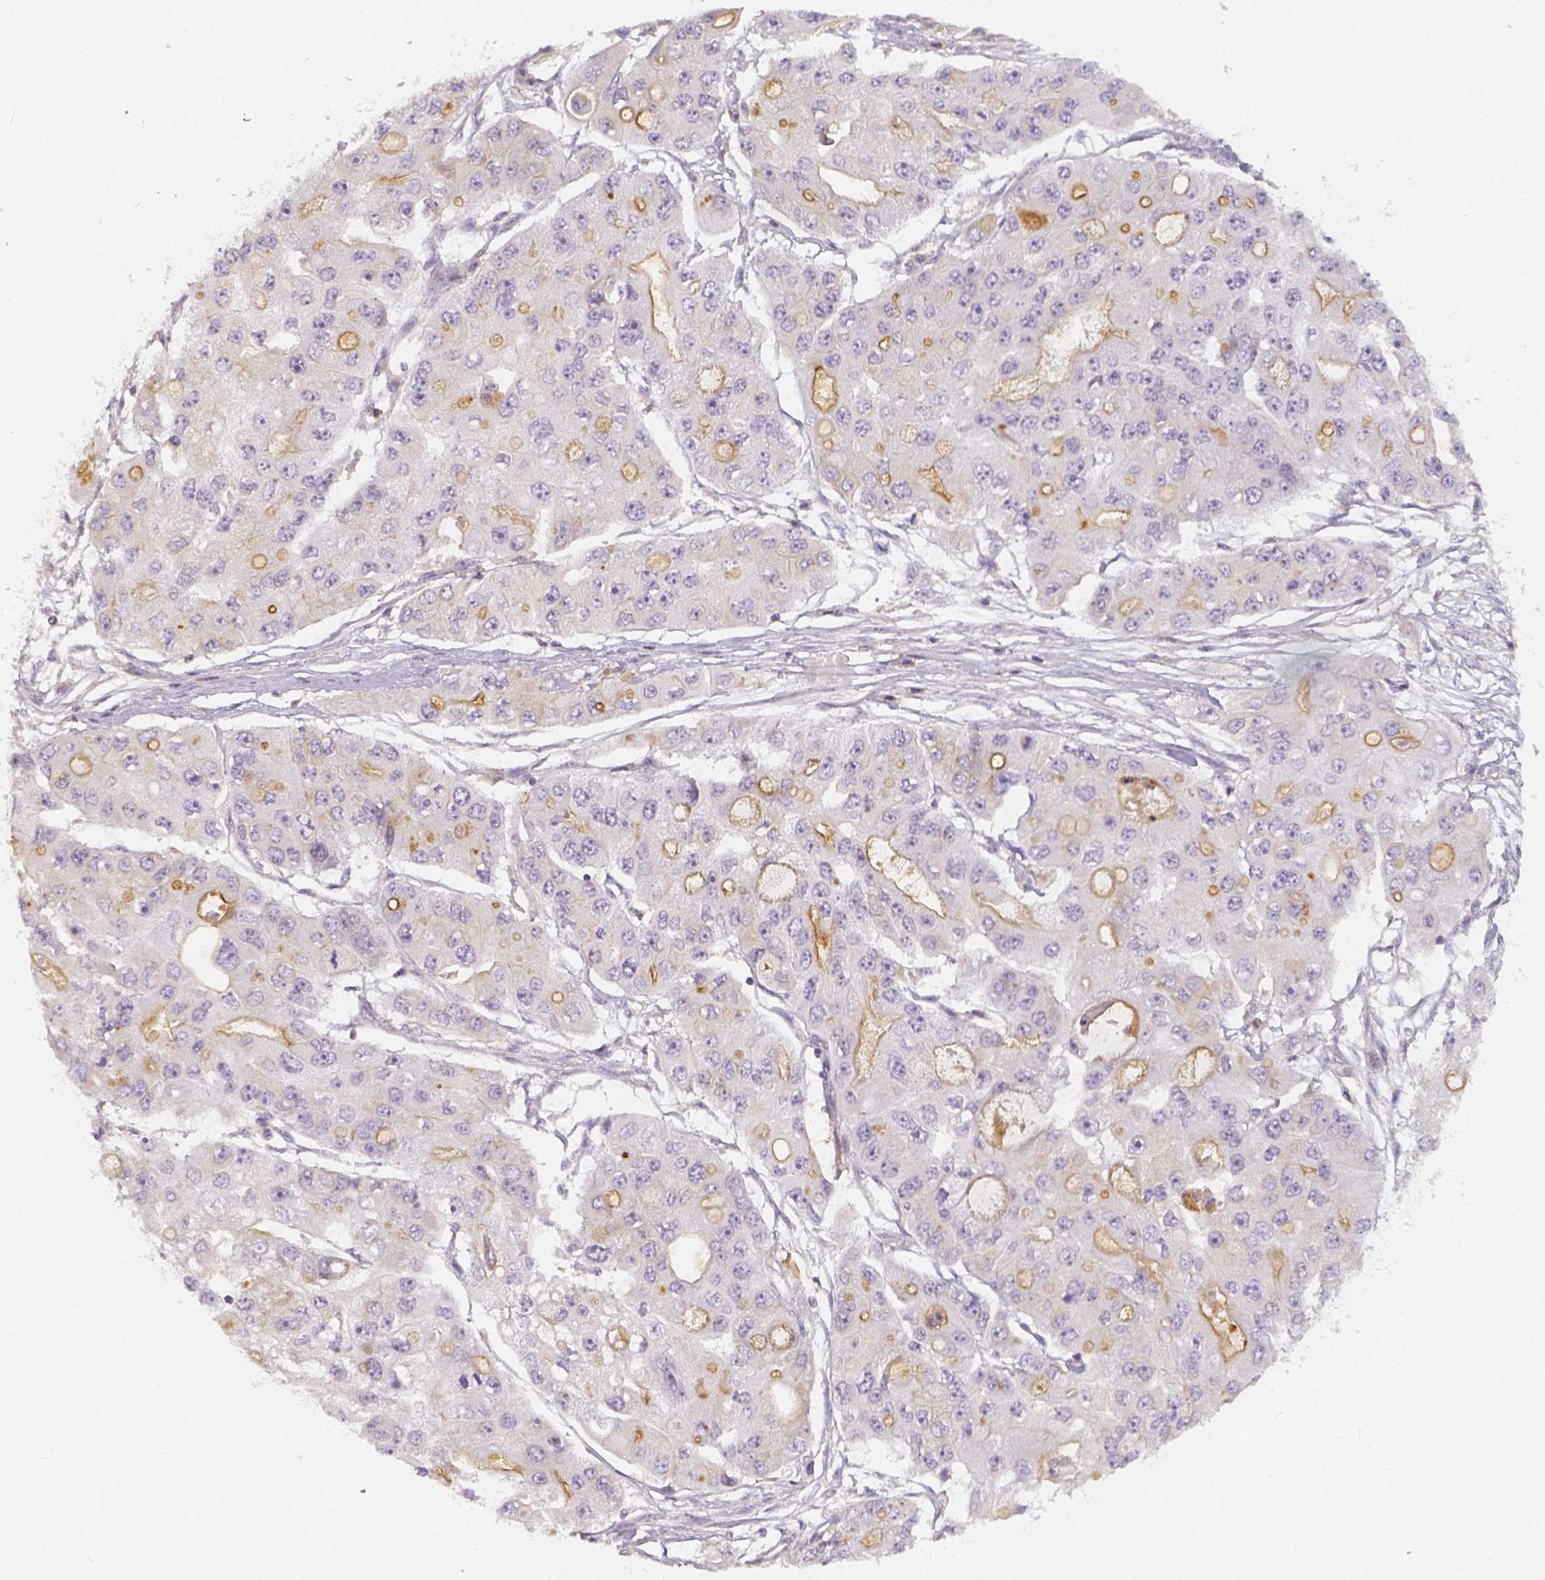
{"staining": {"intensity": "moderate", "quantity": "<25%", "location": "cytoplasmic/membranous"}, "tissue": "ovarian cancer", "cell_type": "Tumor cells", "image_type": "cancer", "snomed": [{"axis": "morphology", "description": "Cystadenocarcinoma, serous, NOS"}, {"axis": "topography", "description": "Ovary"}], "caption": "Protein staining shows moderate cytoplasmic/membranous expression in approximately <25% of tumor cells in ovarian cancer (serous cystadenocarcinoma).", "gene": "PTPRJ", "patient": {"sex": "female", "age": 56}}